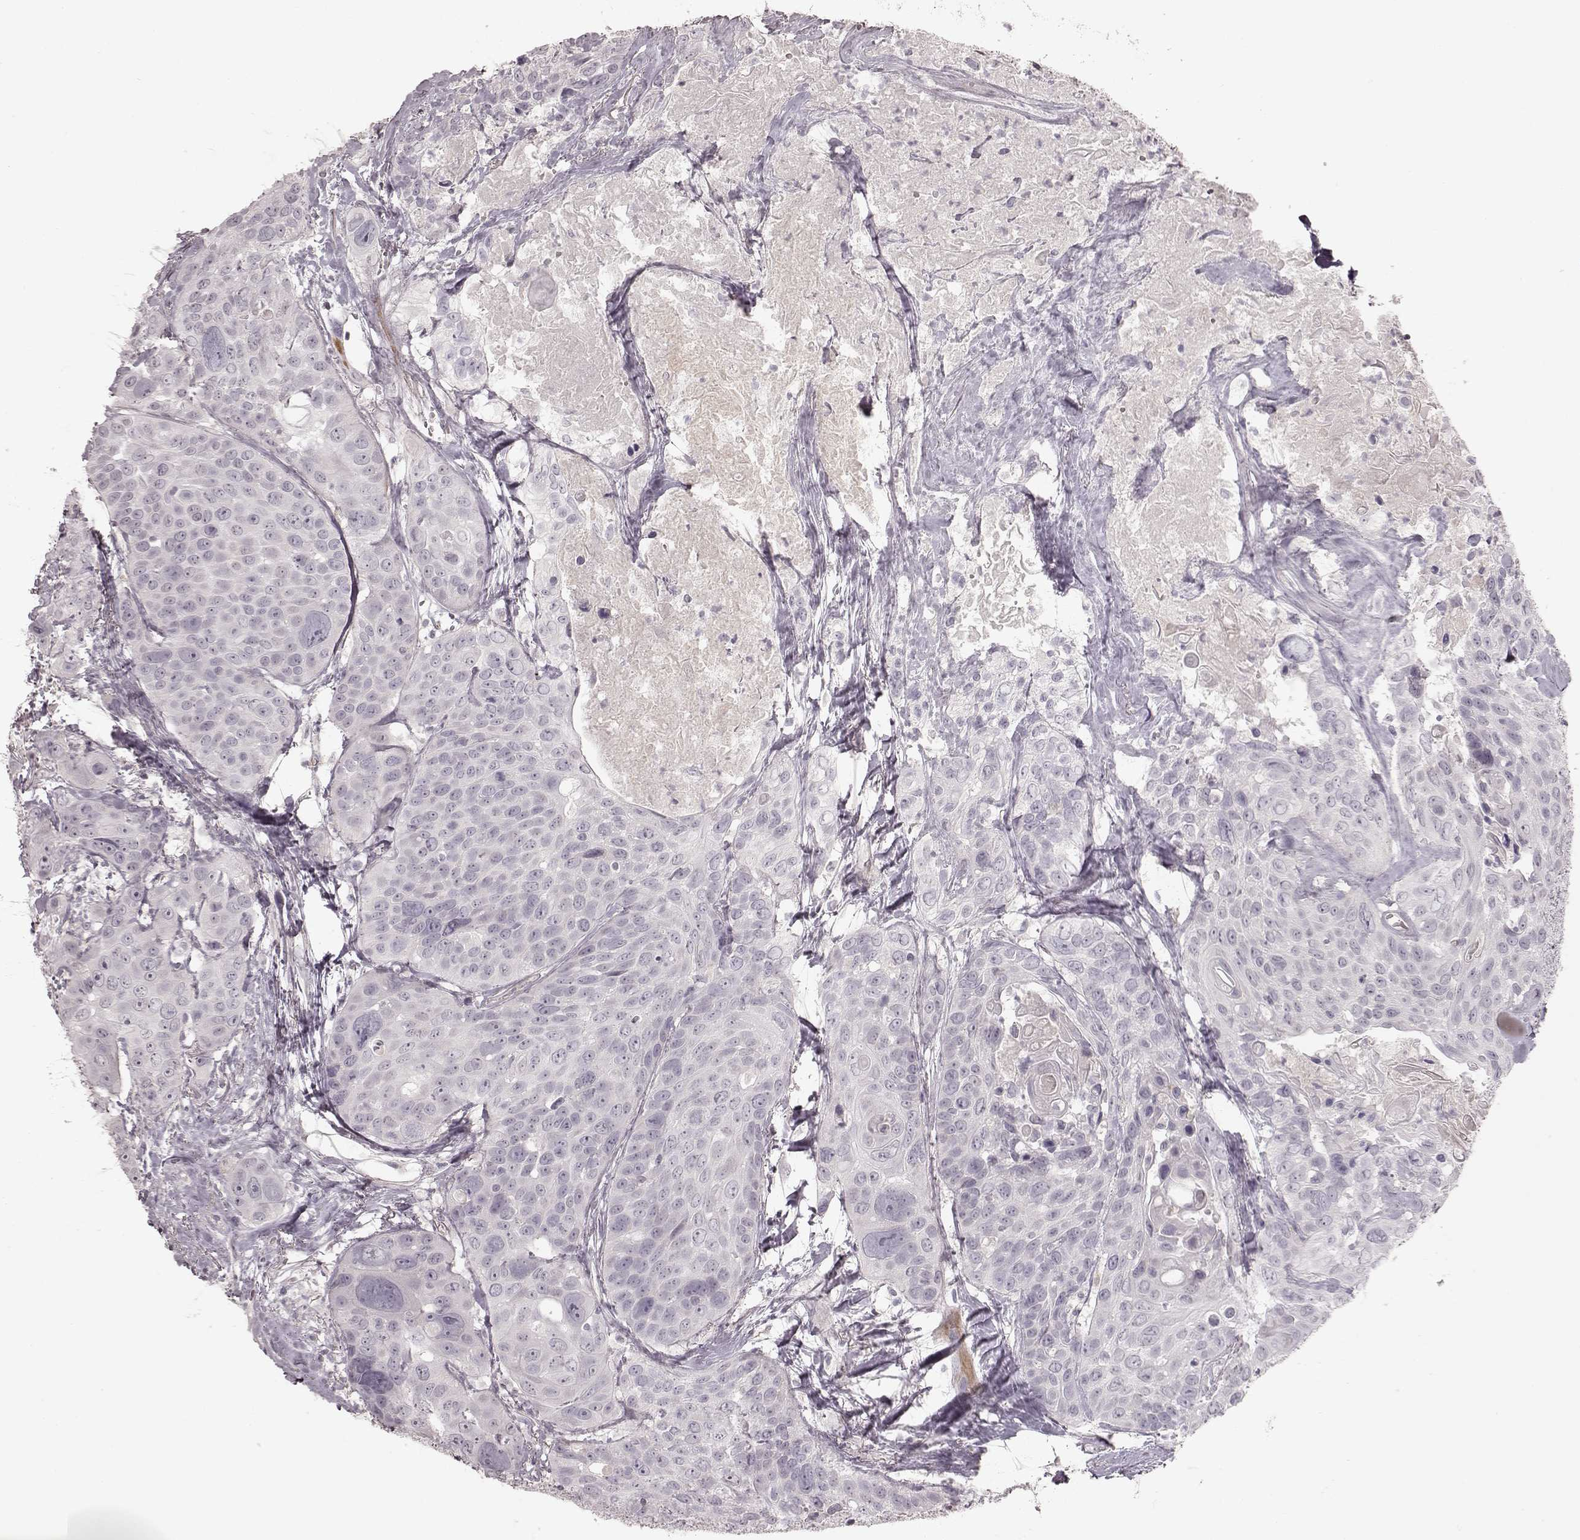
{"staining": {"intensity": "negative", "quantity": "none", "location": "none"}, "tissue": "head and neck cancer", "cell_type": "Tumor cells", "image_type": "cancer", "snomed": [{"axis": "morphology", "description": "Squamous cell carcinoma, NOS"}, {"axis": "topography", "description": "Oral tissue"}, {"axis": "topography", "description": "Head-Neck"}], "caption": "This is a photomicrograph of immunohistochemistry staining of squamous cell carcinoma (head and neck), which shows no expression in tumor cells. Nuclei are stained in blue.", "gene": "PRLHR", "patient": {"sex": "male", "age": 56}}